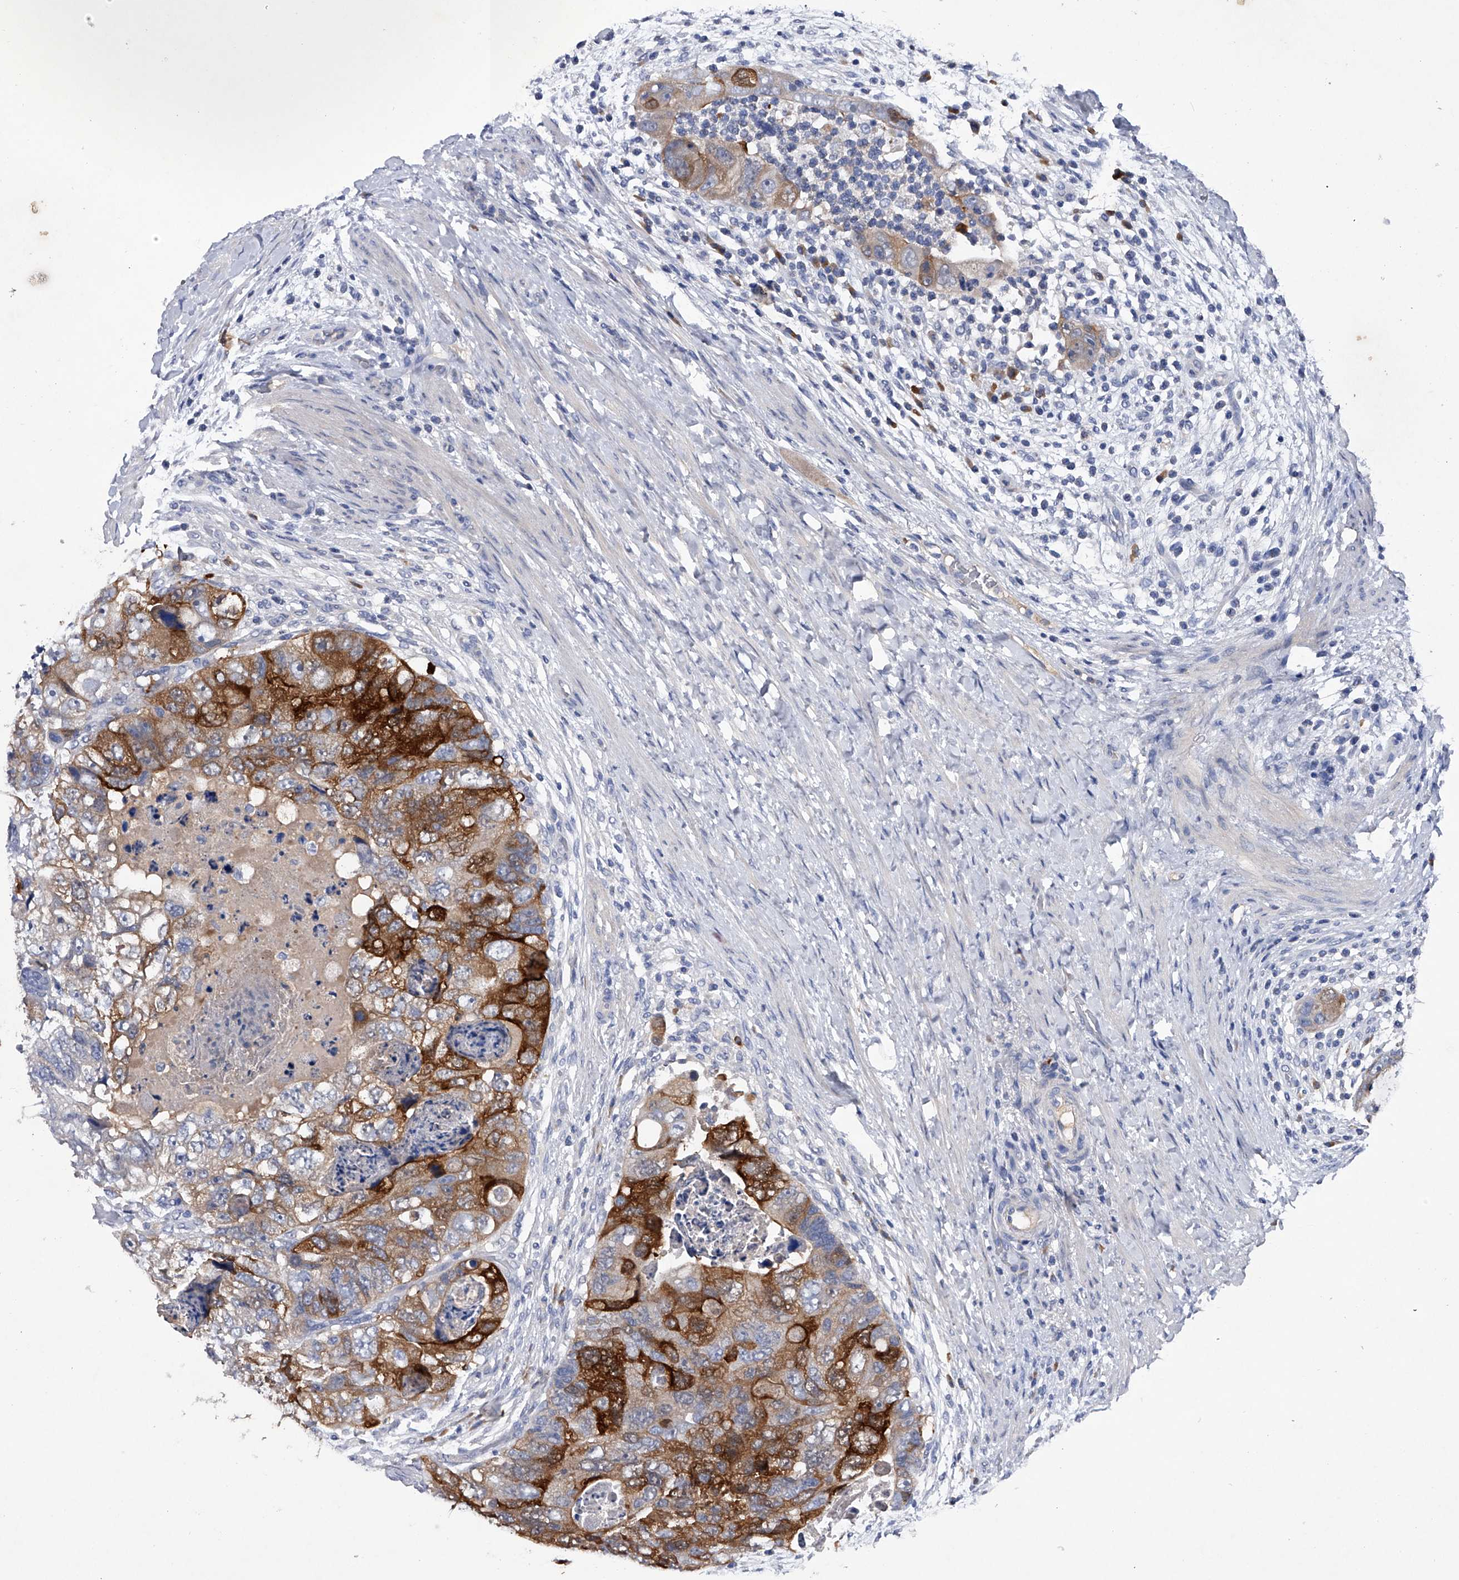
{"staining": {"intensity": "strong", "quantity": ">75%", "location": "cytoplasmic/membranous"}, "tissue": "colorectal cancer", "cell_type": "Tumor cells", "image_type": "cancer", "snomed": [{"axis": "morphology", "description": "Adenocarcinoma, NOS"}, {"axis": "topography", "description": "Rectum"}], "caption": "This micrograph exhibits immunohistochemistry (IHC) staining of colorectal adenocarcinoma, with high strong cytoplasmic/membranous staining in about >75% of tumor cells.", "gene": "ASNS", "patient": {"sex": "male", "age": 59}}